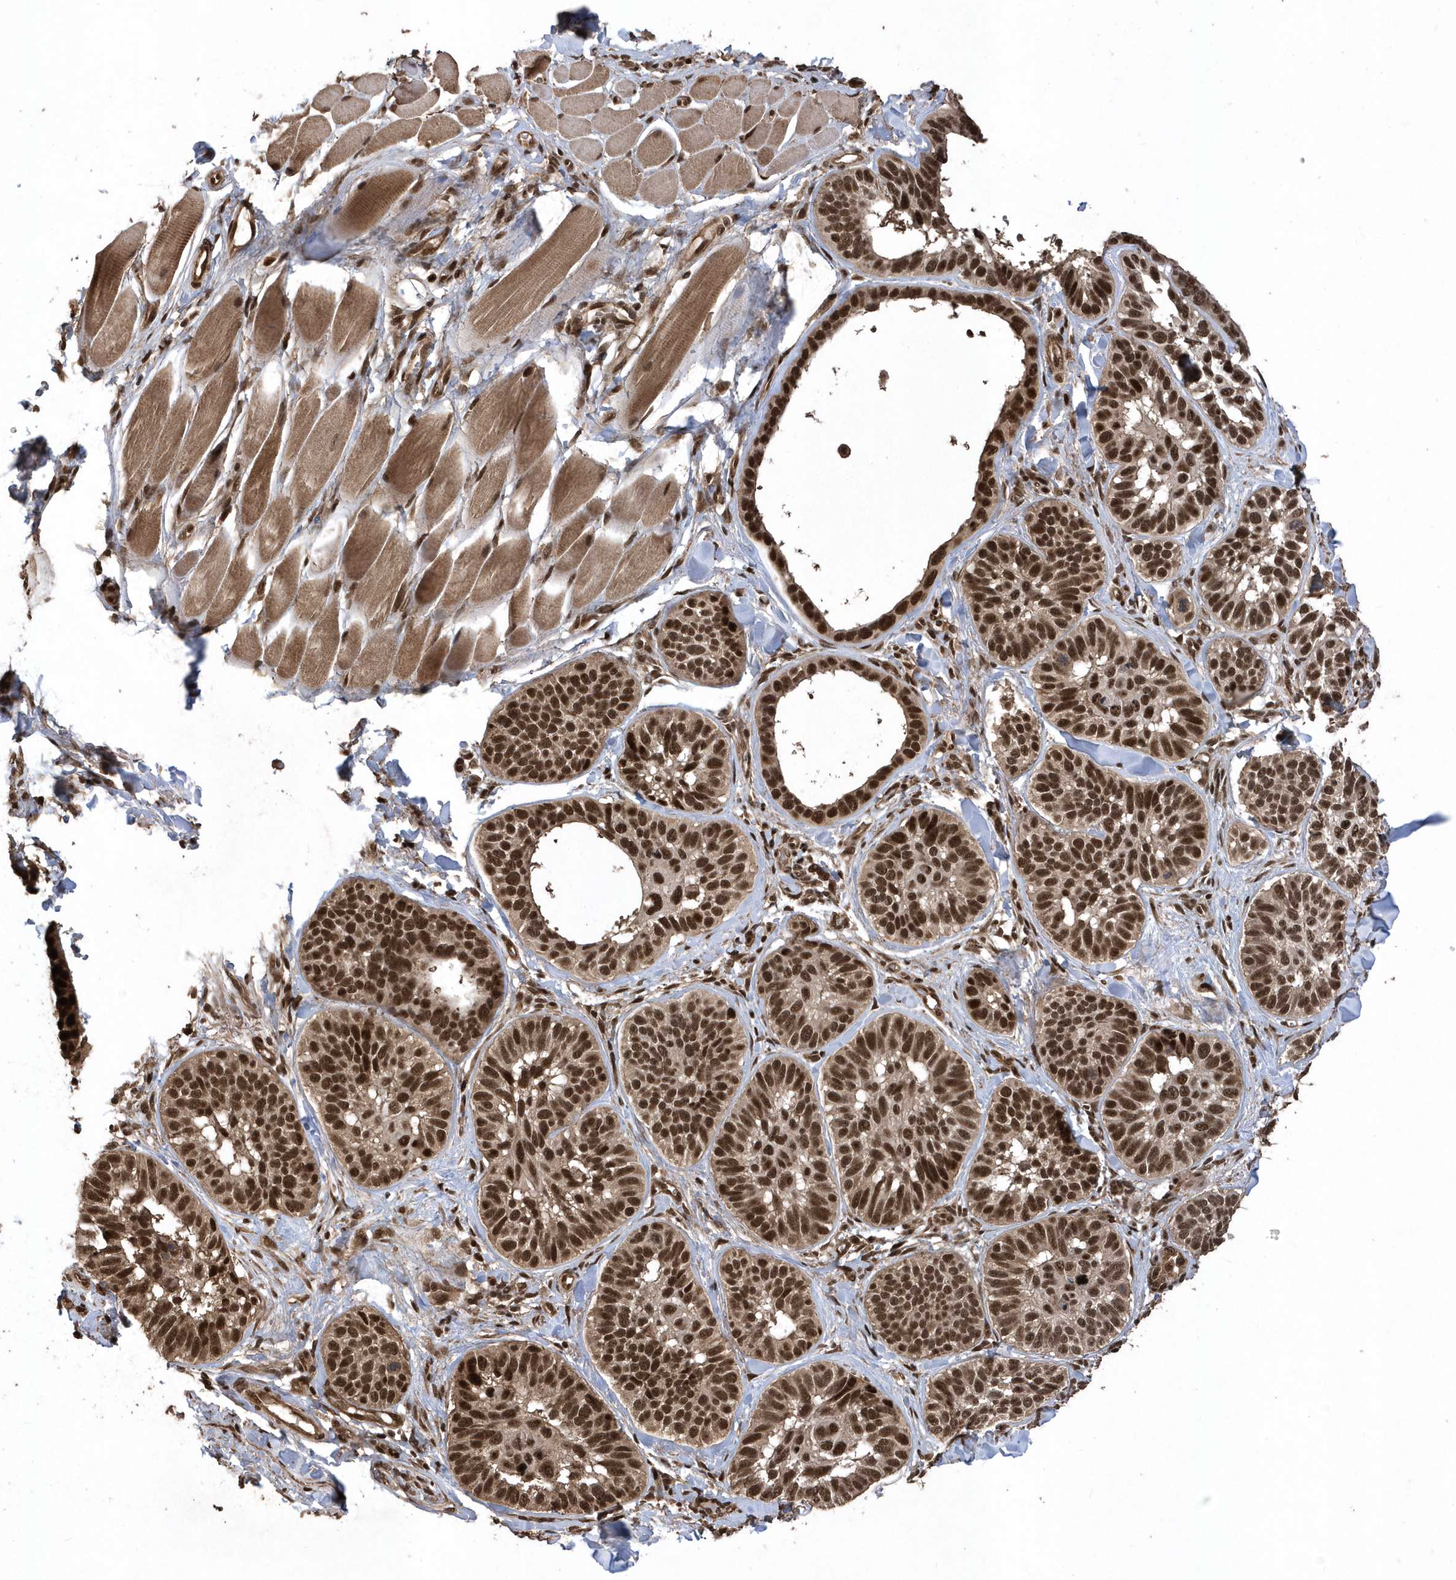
{"staining": {"intensity": "strong", "quantity": ">75%", "location": "nuclear"}, "tissue": "skin cancer", "cell_type": "Tumor cells", "image_type": "cancer", "snomed": [{"axis": "morphology", "description": "Basal cell carcinoma"}, {"axis": "topography", "description": "Skin"}], "caption": "An image of basal cell carcinoma (skin) stained for a protein exhibits strong nuclear brown staining in tumor cells.", "gene": "INTS12", "patient": {"sex": "male", "age": 62}}